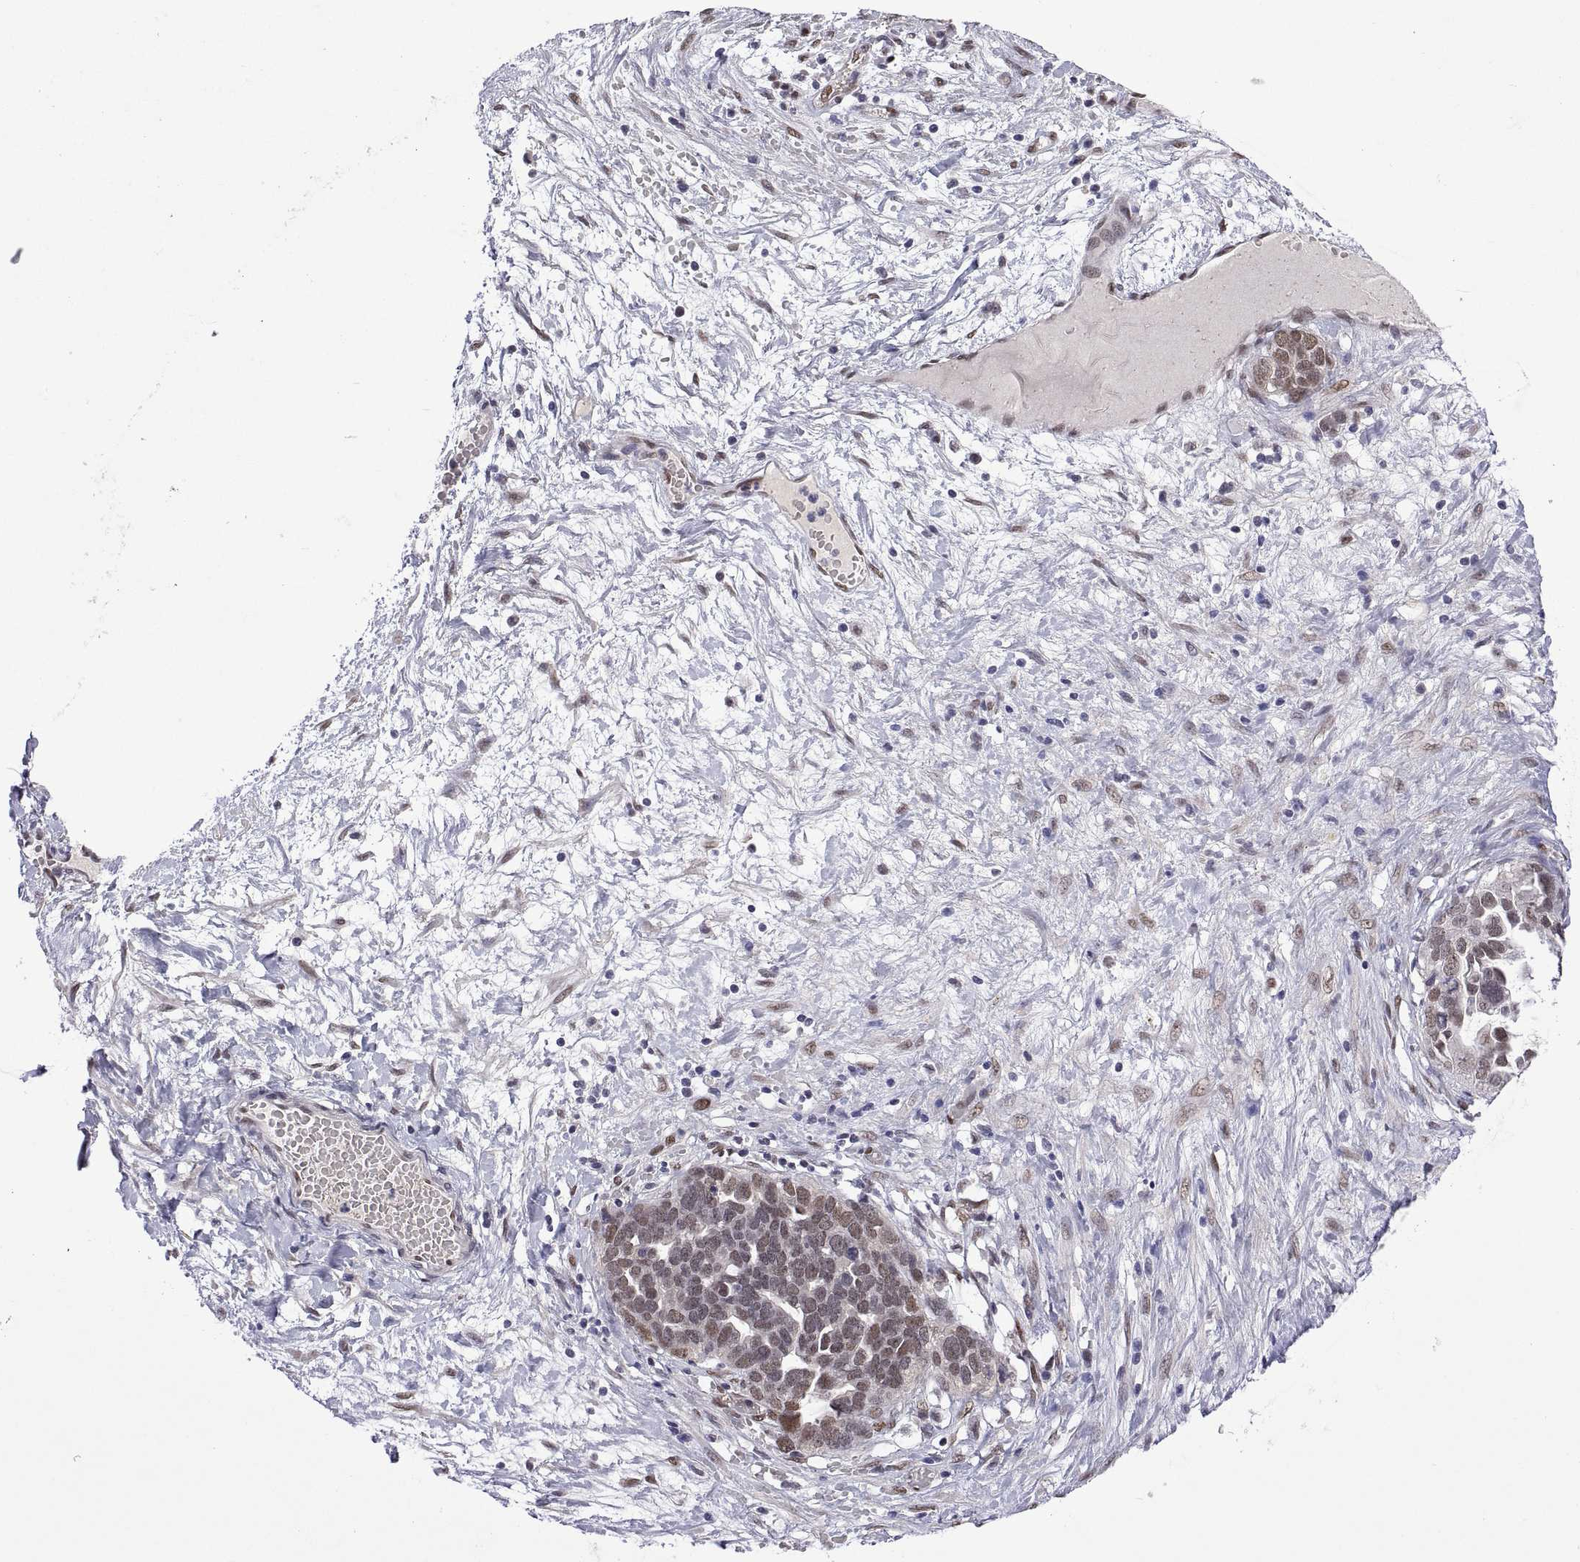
{"staining": {"intensity": "weak", "quantity": "25%-75%", "location": "nuclear"}, "tissue": "ovarian cancer", "cell_type": "Tumor cells", "image_type": "cancer", "snomed": [{"axis": "morphology", "description": "Cystadenocarcinoma, serous, NOS"}, {"axis": "topography", "description": "Ovary"}], "caption": "Brown immunohistochemical staining in ovarian serous cystadenocarcinoma demonstrates weak nuclear positivity in approximately 25%-75% of tumor cells.", "gene": "NR4A1", "patient": {"sex": "female", "age": 54}}